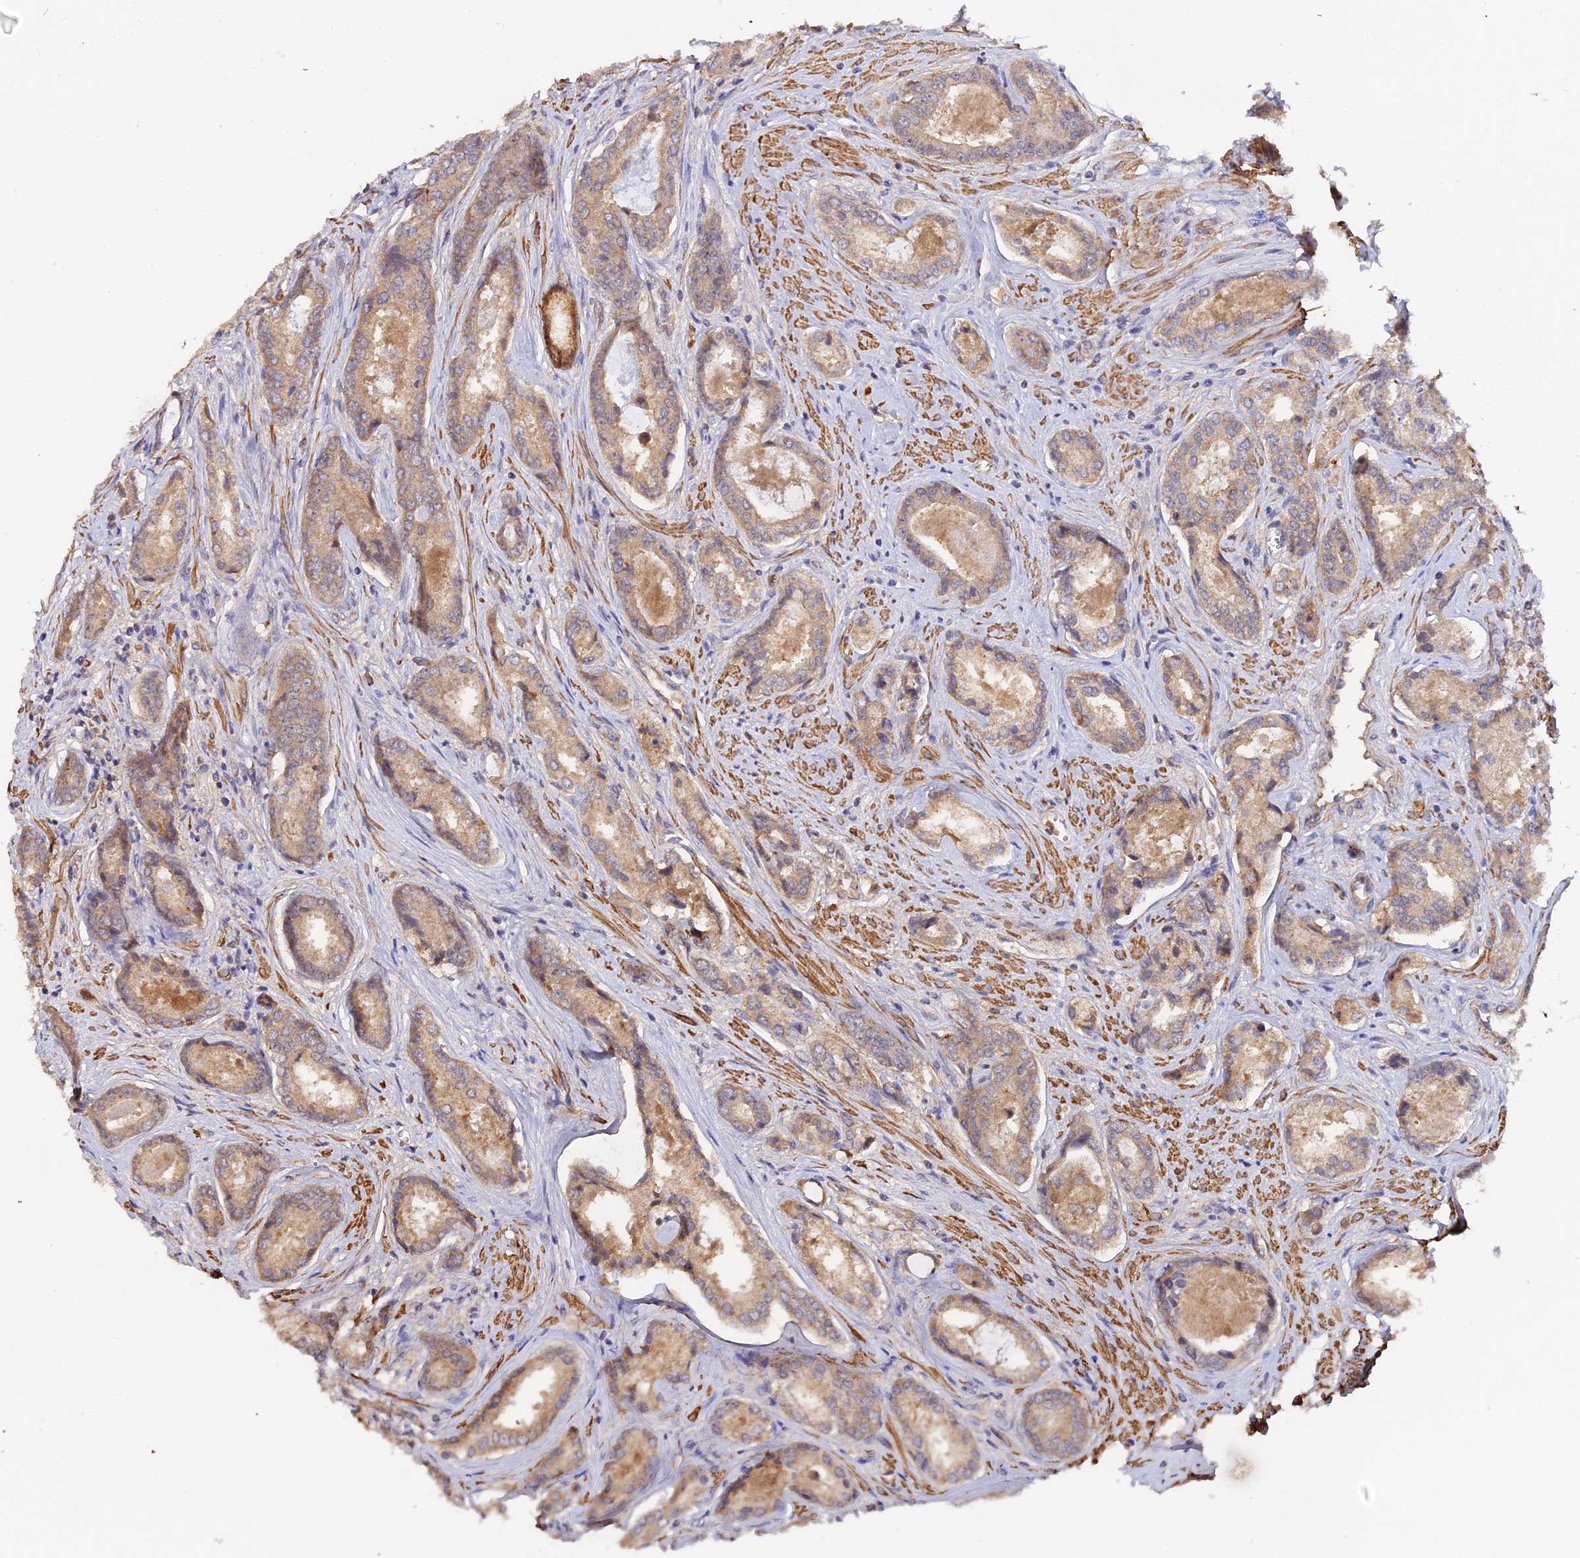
{"staining": {"intensity": "weak", "quantity": ">75%", "location": "cytoplasmic/membranous"}, "tissue": "prostate cancer", "cell_type": "Tumor cells", "image_type": "cancer", "snomed": [{"axis": "morphology", "description": "Adenocarcinoma, Low grade"}, {"axis": "topography", "description": "Prostate"}], "caption": "Immunohistochemical staining of human prostate cancer reveals weak cytoplasmic/membranous protein expression in about >75% of tumor cells.", "gene": "TRIM26", "patient": {"sex": "male", "age": 68}}